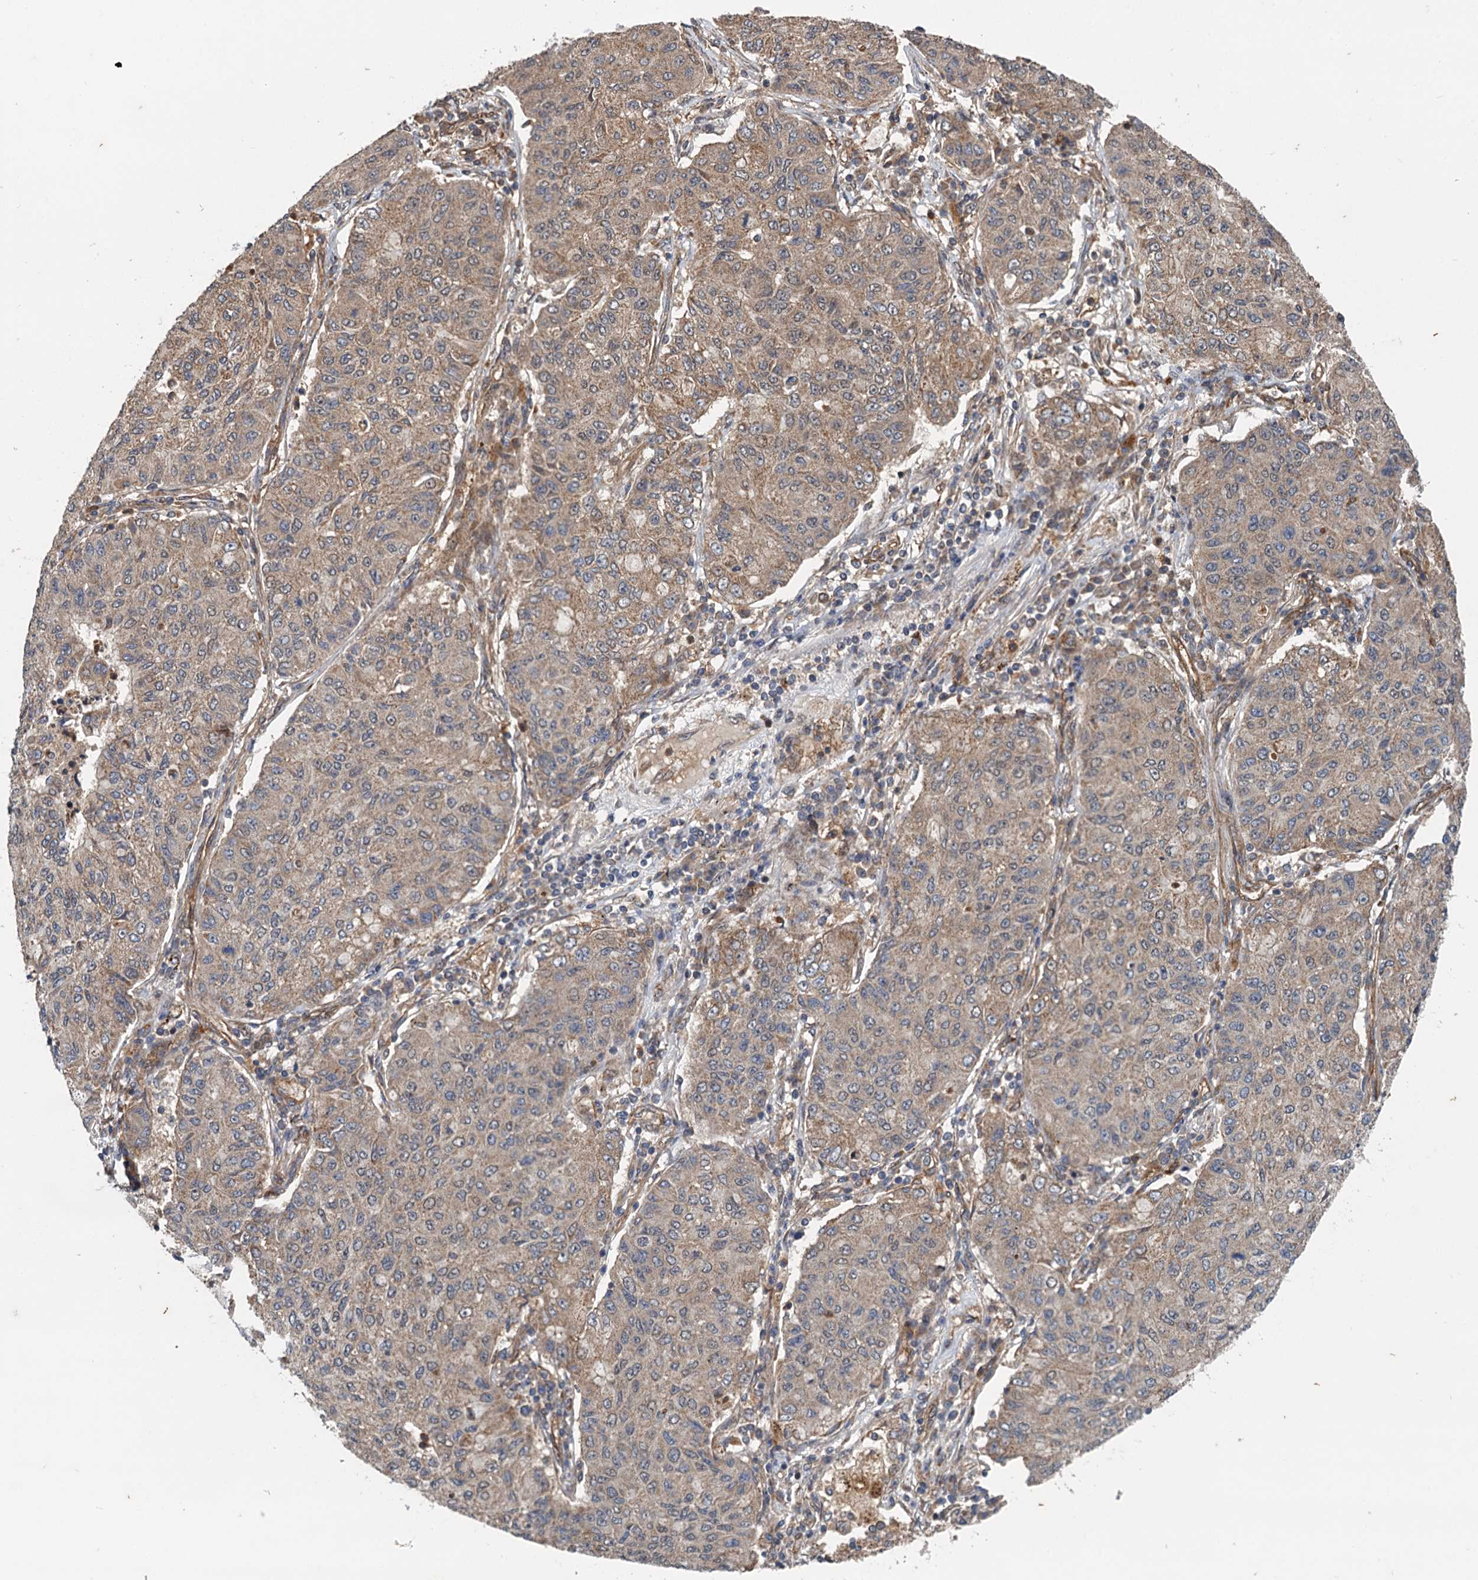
{"staining": {"intensity": "weak", "quantity": "<25%", "location": "cytoplasmic/membranous"}, "tissue": "lung cancer", "cell_type": "Tumor cells", "image_type": "cancer", "snomed": [{"axis": "morphology", "description": "Squamous cell carcinoma, NOS"}, {"axis": "topography", "description": "Lung"}], "caption": "Immunohistochemistry image of neoplastic tissue: lung cancer (squamous cell carcinoma) stained with DAB exhibits no significant protein staining in tumor cells.", "gene": "NLRP10", "patient": {"sex": "male", "age": 74}}